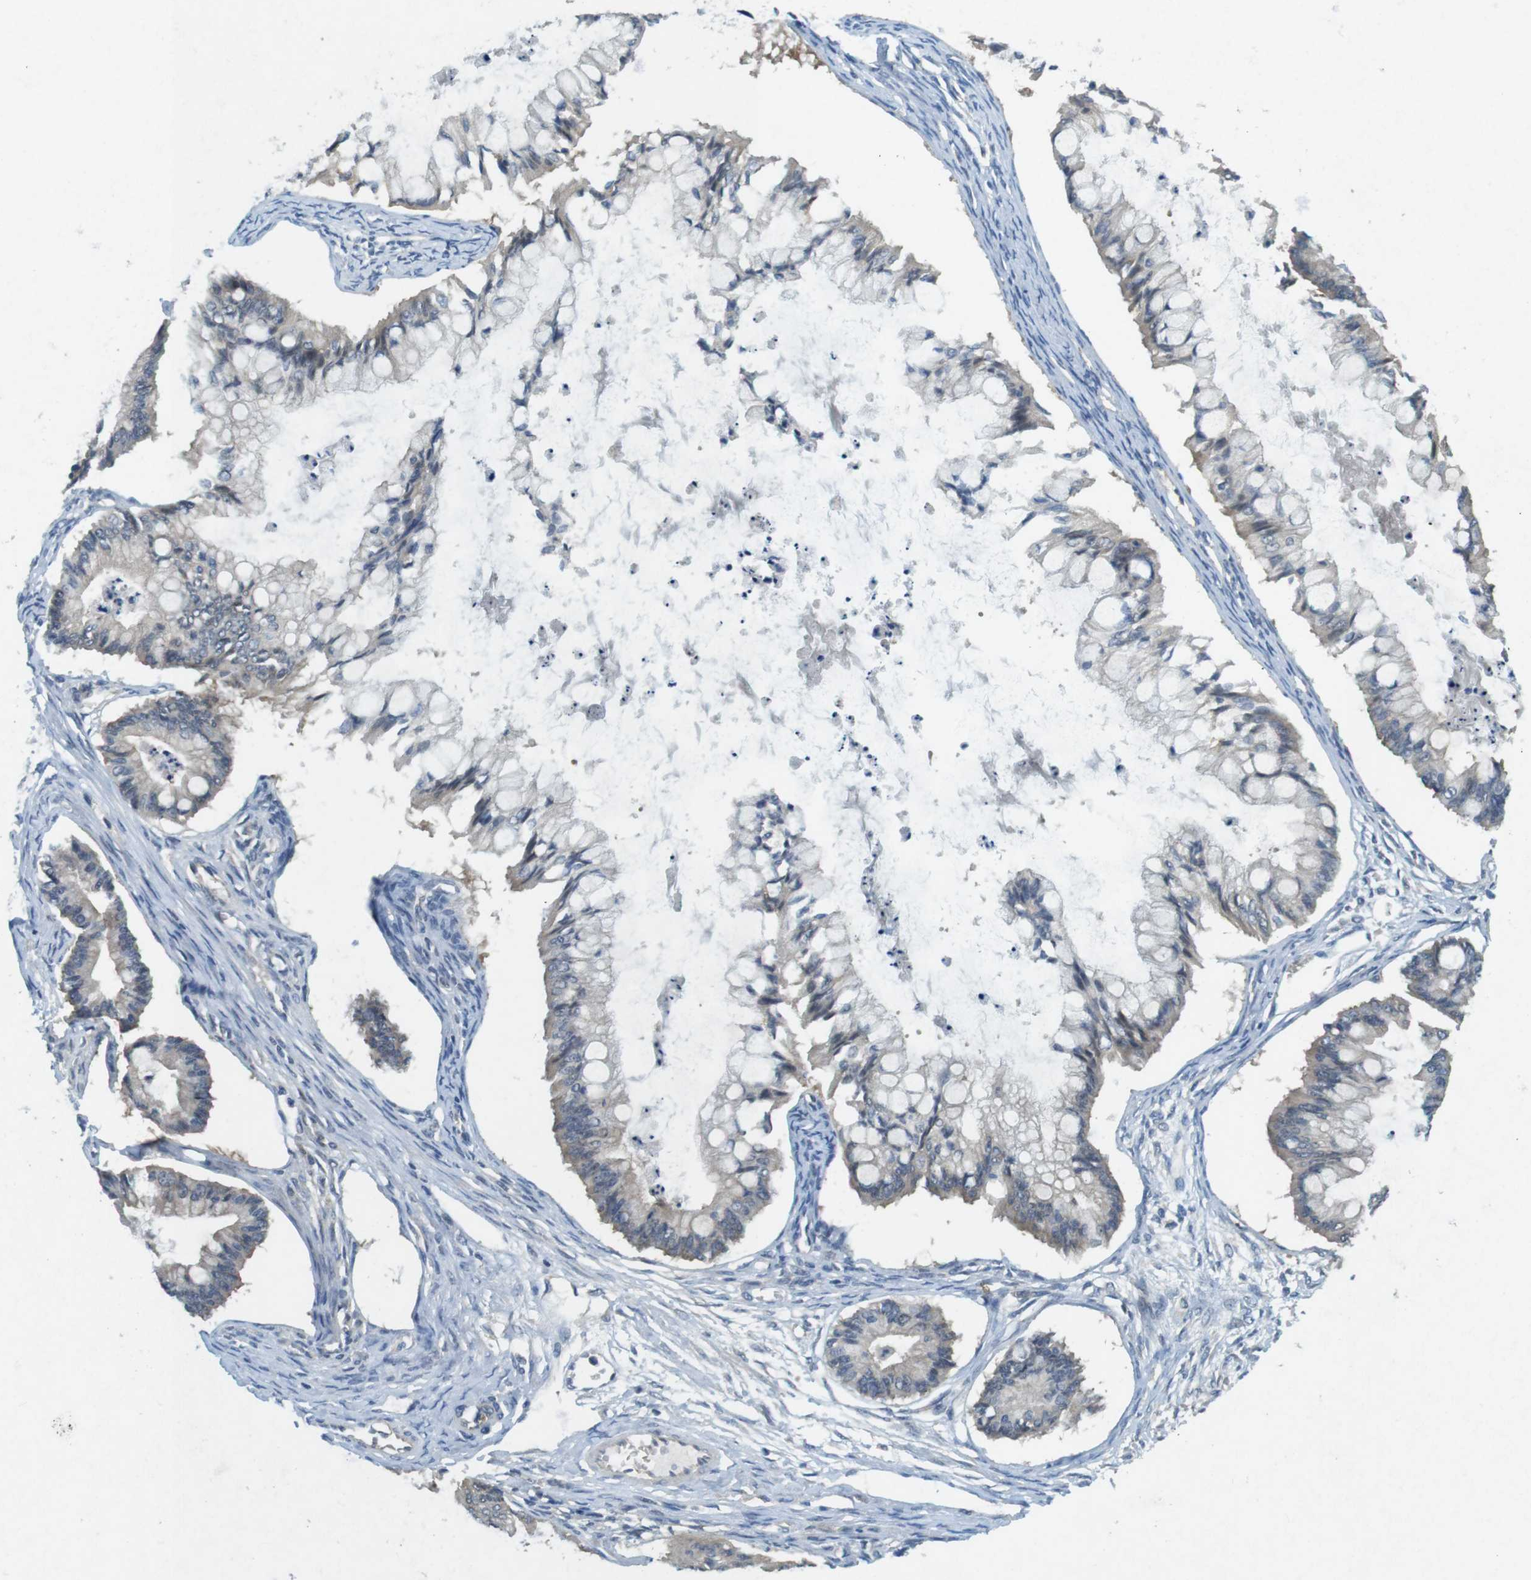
{"staining": {"intensity": "weak", "quantity": "<25%", "location": "cytoplasmic/membranous"}, "tissue": "ovarian cancer", "cell_type": "Tumor cells", "image_type": "cancer", "snomed": [{"axis": "morphology", "description": "Cystadenocarcinoma, mucinous, NOS"}, {"axis": "topography", "description": "Ovary"}], "caption": "The immunohistochemistry histopathology image has no significant positivity in tumor cells of ovarian mucinous cystadenocarcinoma tissue.", "gene": "SUGT1", "patient": {"sex": "female", "age": 57}}